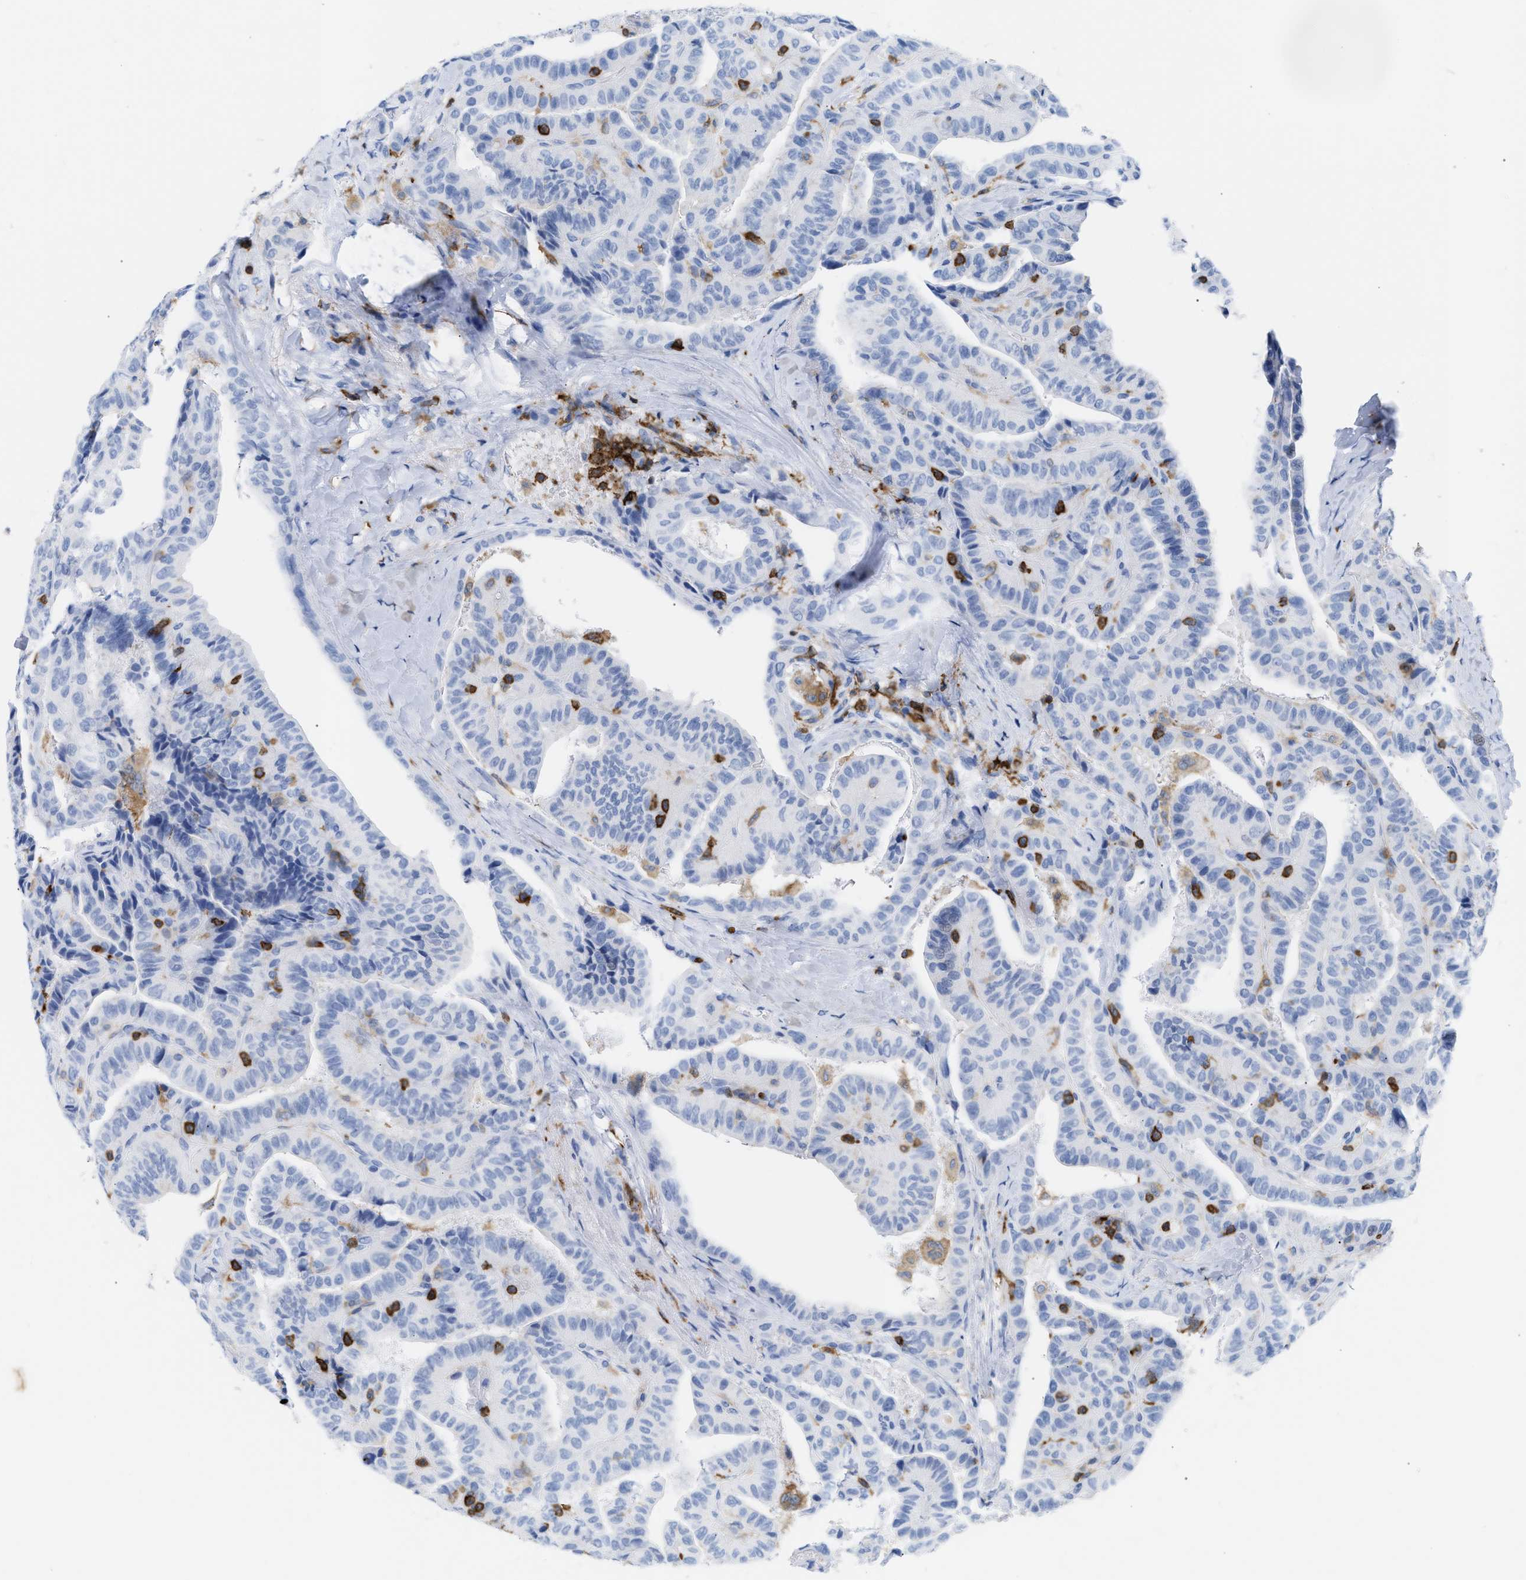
{"staining": {"intensity": "negative", "quantity": "none", "location": "none"}, "tissue": "thyroid cancer", "cell_type": "Tumor cells", "image_type": "cancer", "snomed": [{"axis": "morphology", "description": "Papillary adenocarcinoma, NOS"}, {"axis": "topography", "description": "Thyroid gland"}], "caption": "This is a micrograph of IHC staining of thyroid cancer (papillary adenocarcinoma), which shows no expression in tumor cells.", "gene": "LCP1", "patient": {"sex": "male", "age": 77}}